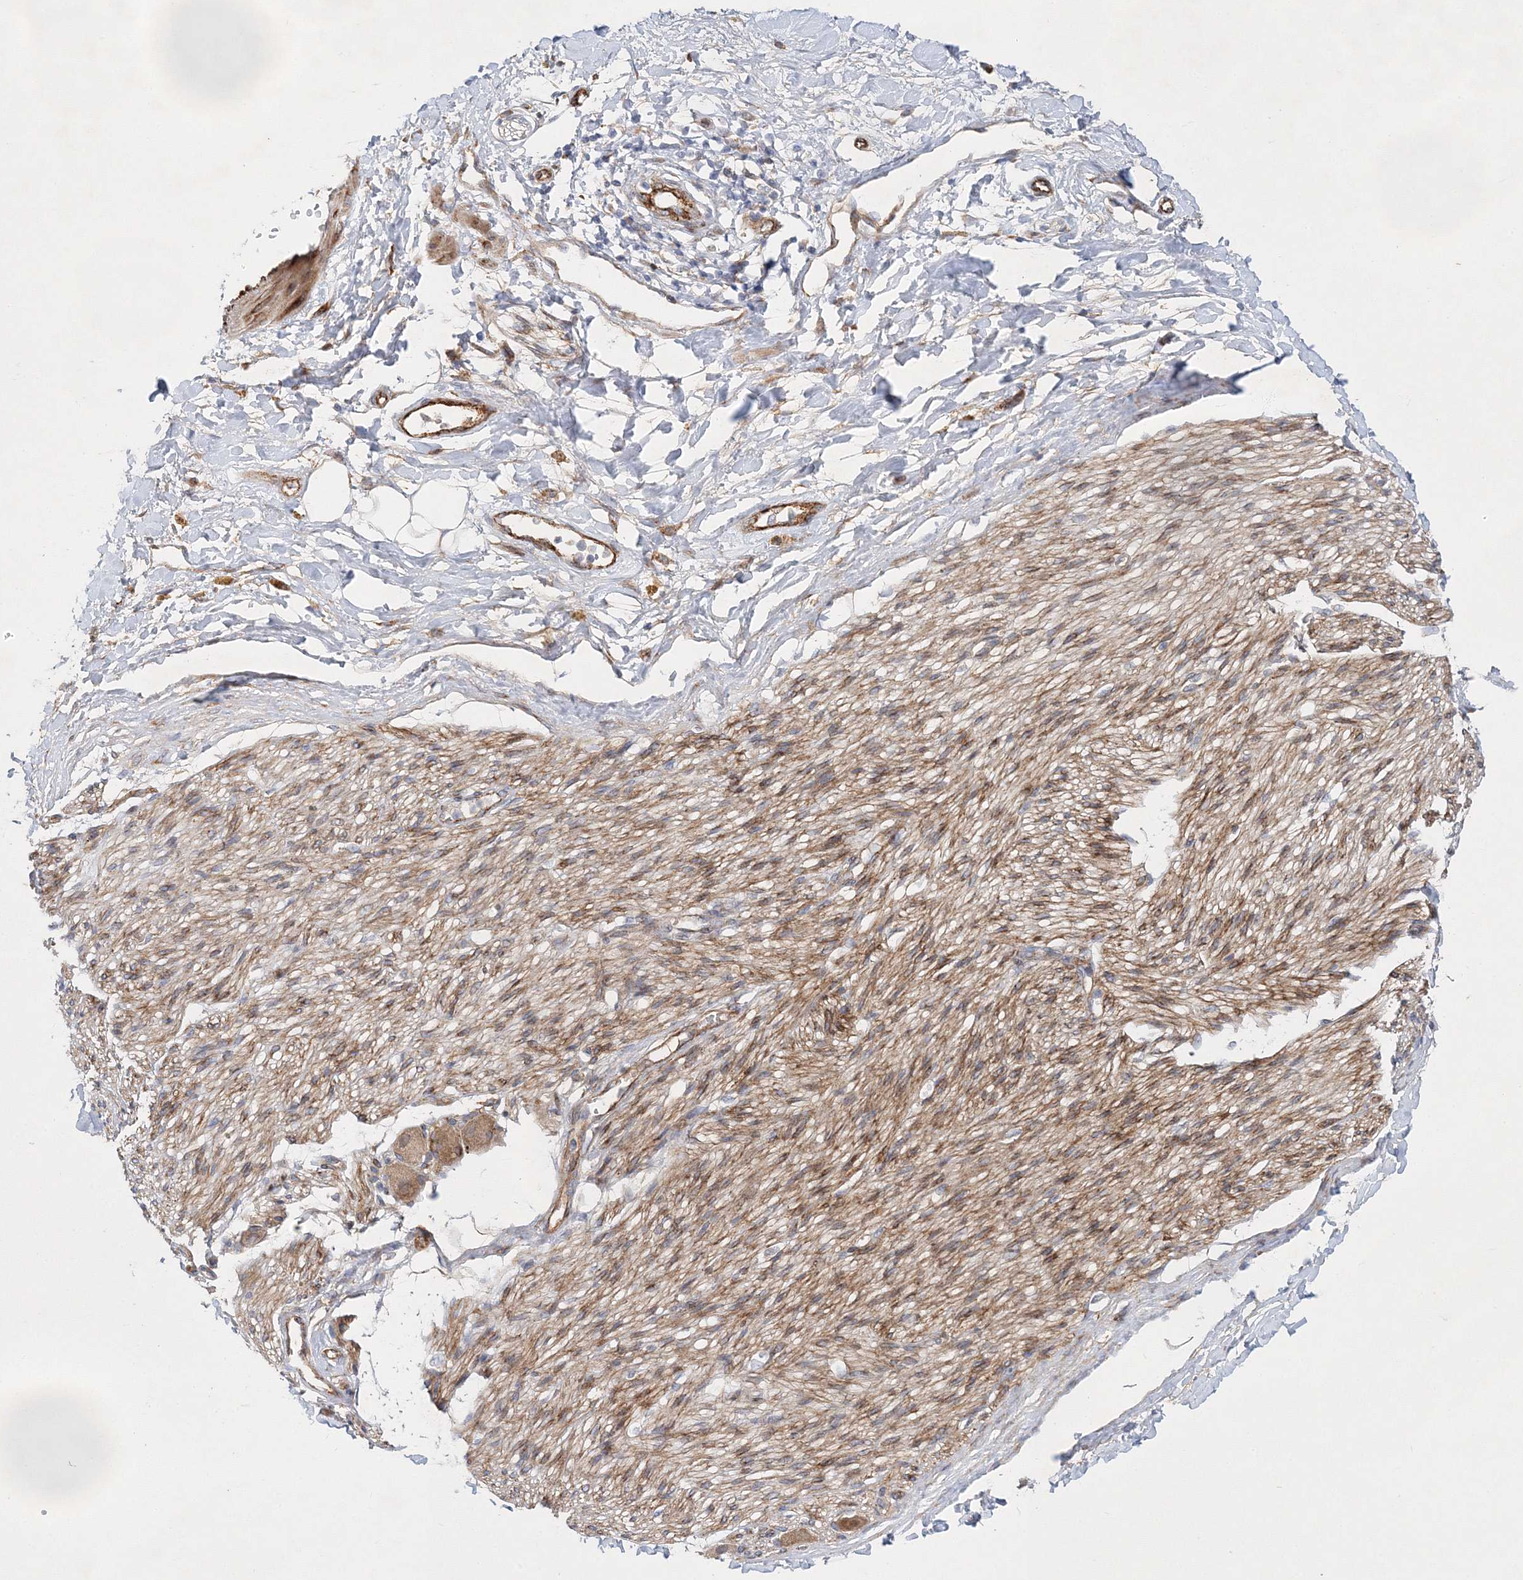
{"staining": {"intensity": "negative", "quantity": "none", "location": "none"}, "tissue": "adipose tissue", "cell_type": "Adipocytes", "image_type": "normal", "snomed": [{"axis": "morphology", "description": "Normal tissue, NOS"}, {"axis": "topography", "description": "Kidney"}, {"axis": "topography", "description": "Peripheral nerve tissue"}], "caption": "The photomicrograph reveals no staining of adipocytes in unremarkable adipose tissue.", "gene": "ZFYVE16", "patient": {"sex": "male", "age": 7}}